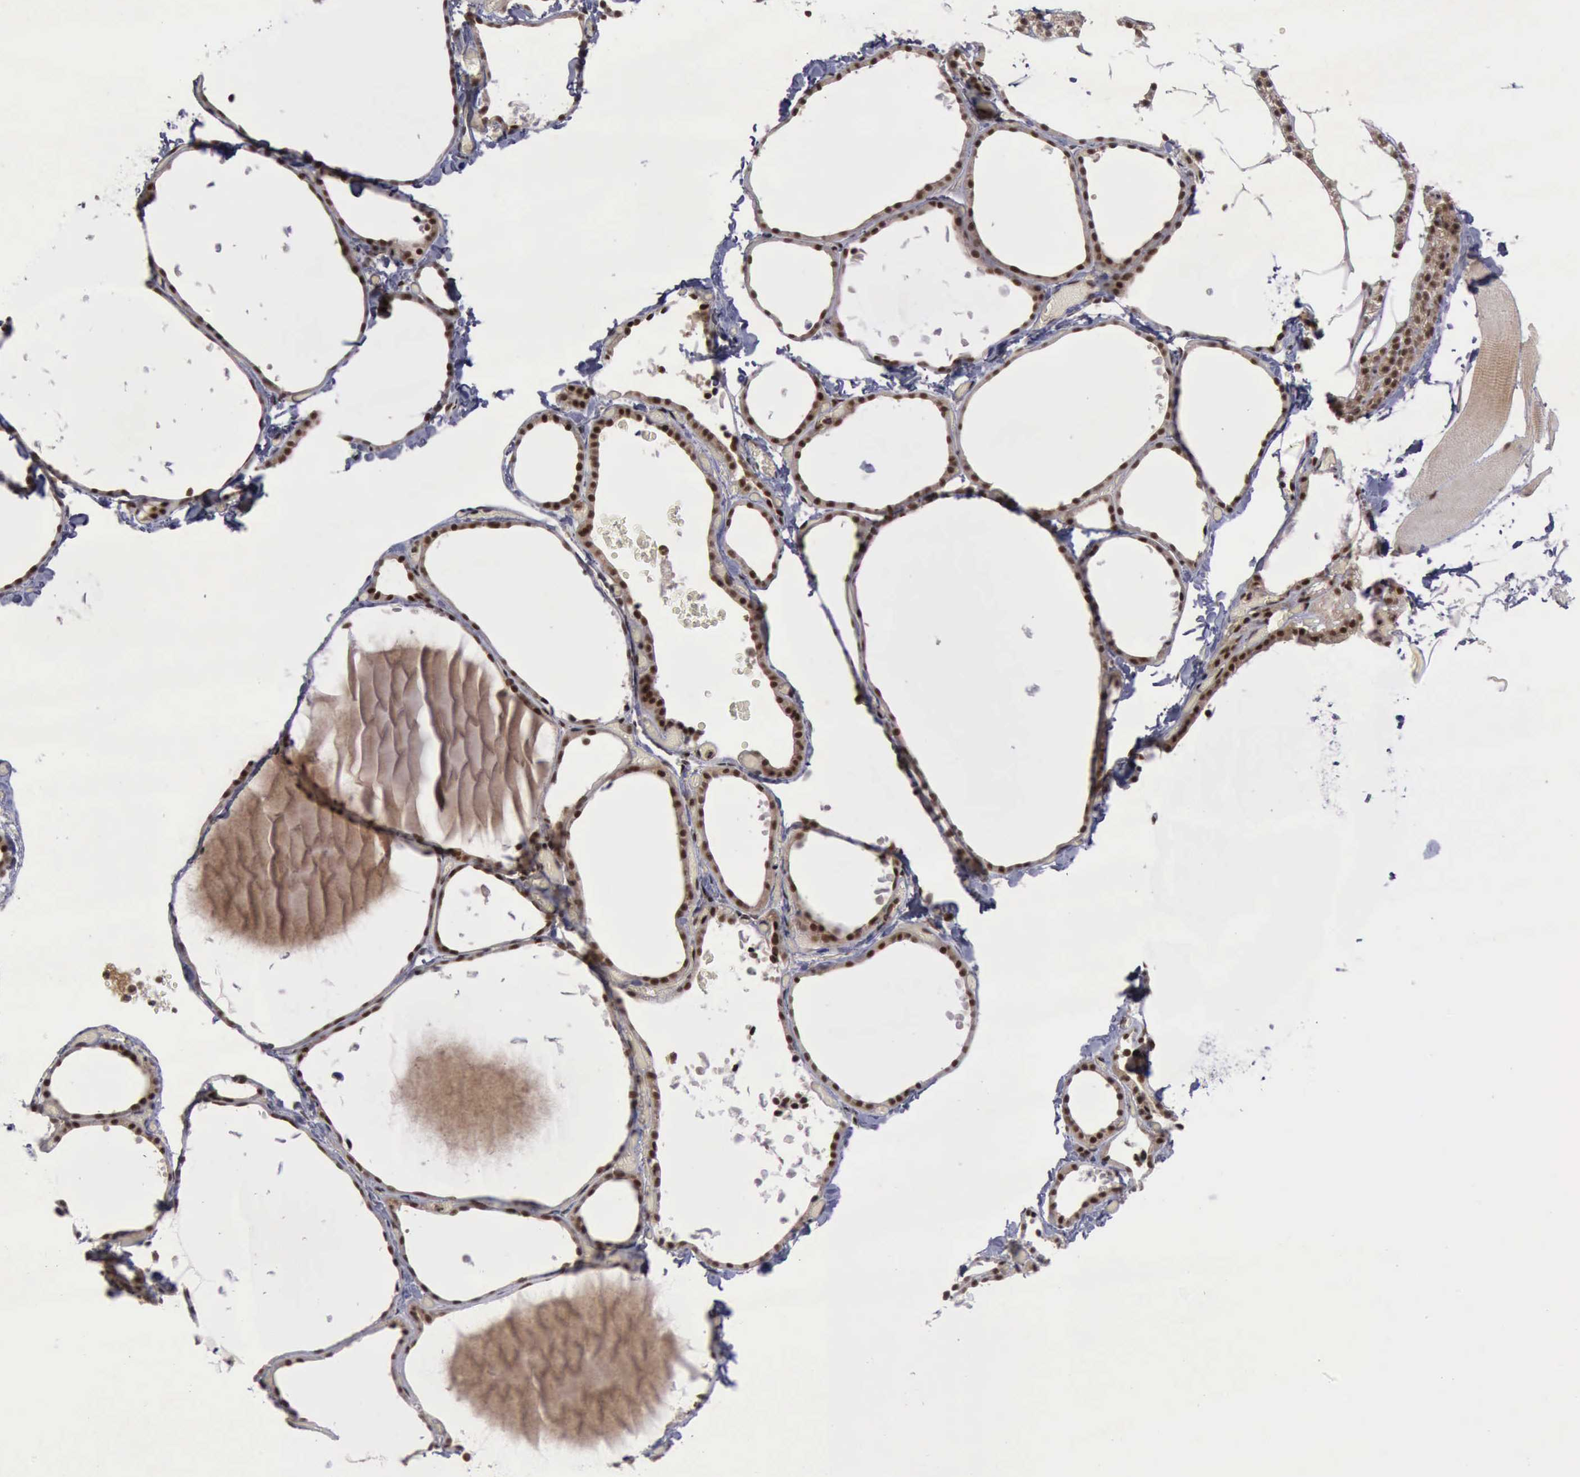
{"staining": {"intensity": "strong", "quantity": ">75%", "location": "cytoplasmic/membranous,nuclear"}, "tissue": "thyroid gland", "cell_type": "Glandular cells", "image_type": "normal", "snomed": [{"axis": "morphology", "description": "Normal tissue, NOS"}, {"axis": "topography", "description": "Thyroid gland"}], "caption": "Immunohistochemical staining of normal human thyroid gland demonstrates >75% levels of strong cytoplasmic/membranous,nuclear protein staining in approximately >75% of glandular cells.", "gene": "ATM", "patient": {"sex": "female", "age": 22}}